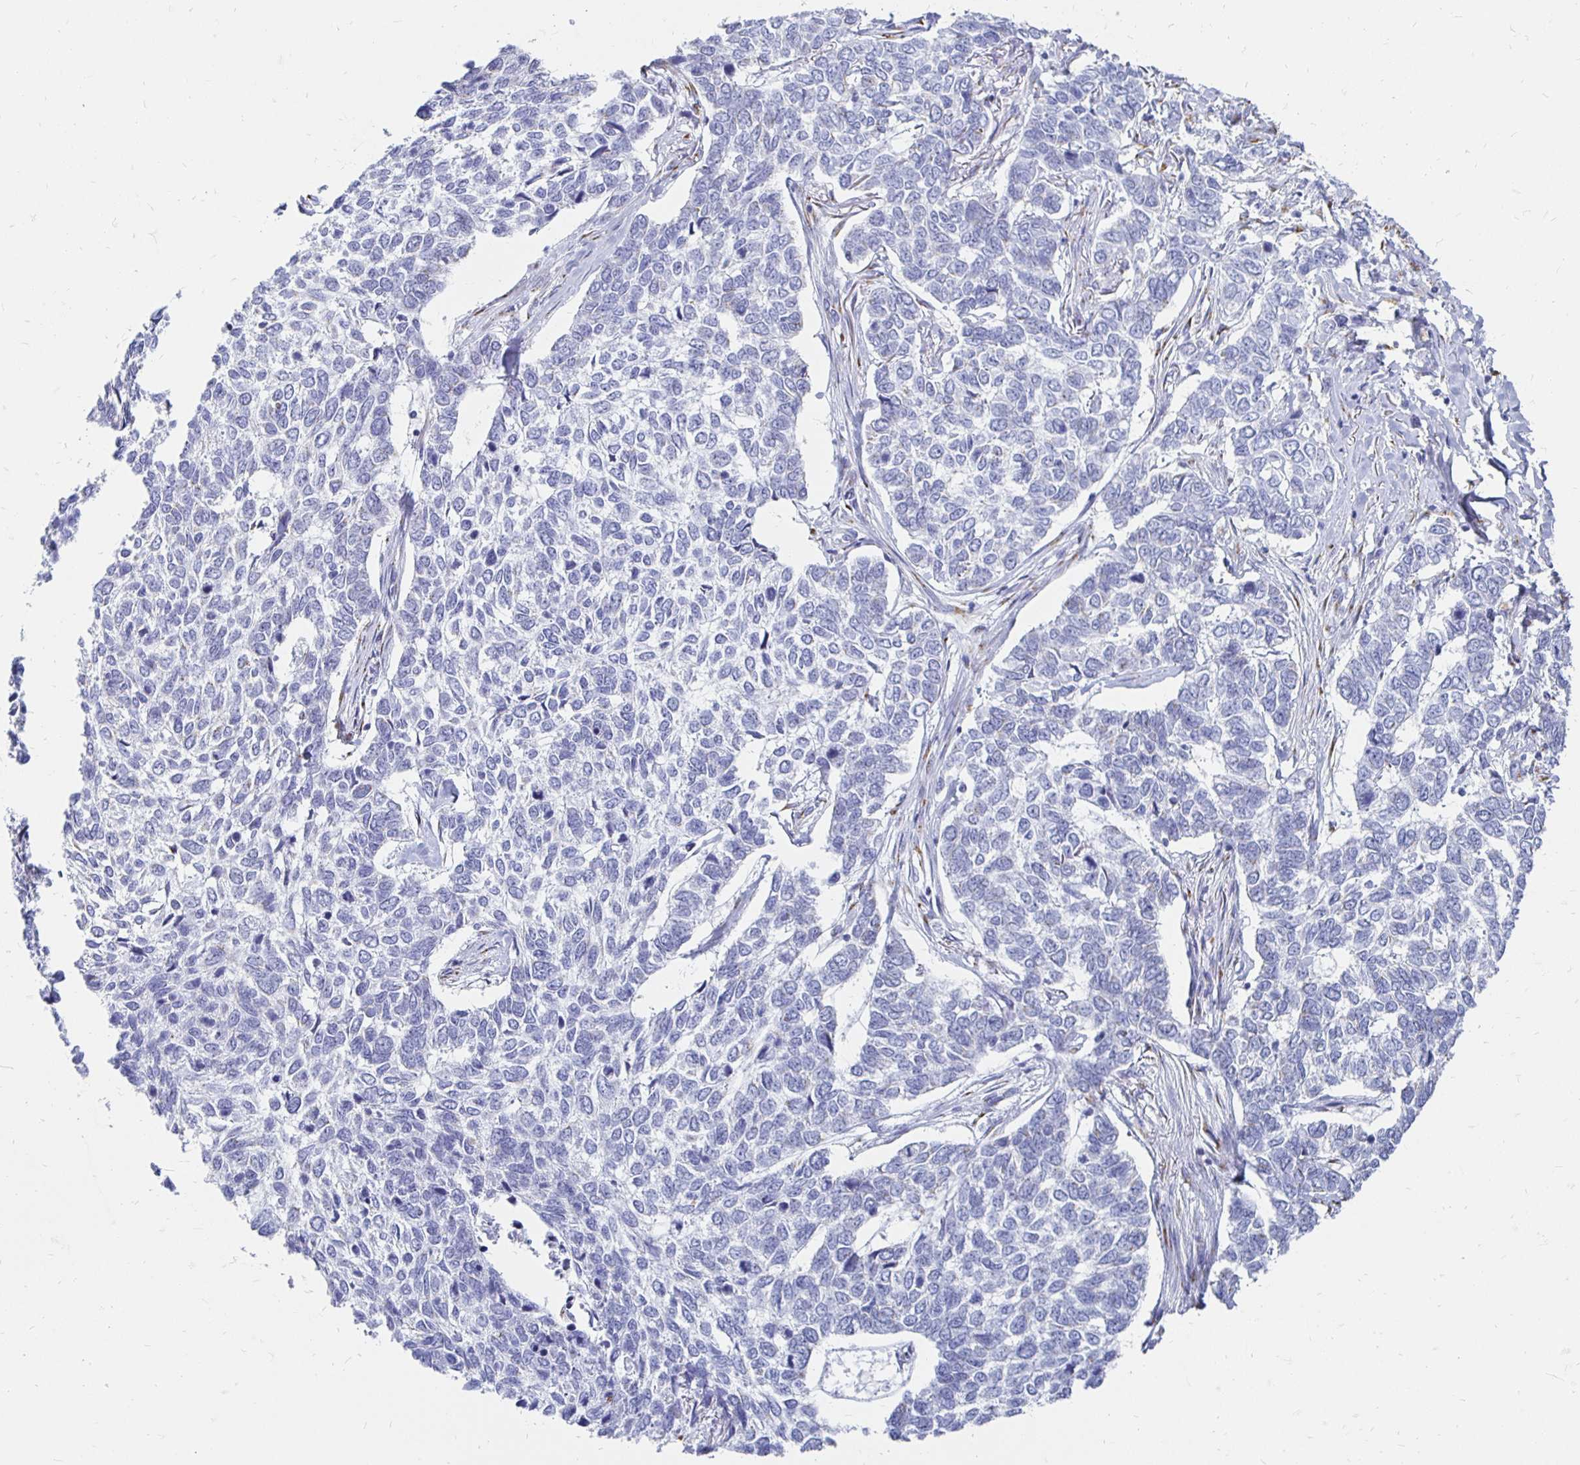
{"staining": {"intensity": "negative", "quantity": "none", "location": "none"}, "tissue": "skin cancer", "cell_type": "Tumor cells", "image_type": "cancer", "snomed": [{"axis": "morphology", "description": "Basal cell carcinoma"}, {"axis": "topography", "description": "Skin"}], "caption": "Micrograph shows no significant protein staining in tumor cells of skin cancer. (DAB (3,3'-diaminobenzidine) IHC visualized using brightfield microscopy, high magnification).", "gene": "PAGE4", "patient": {"sex": "female", "age": 65}}